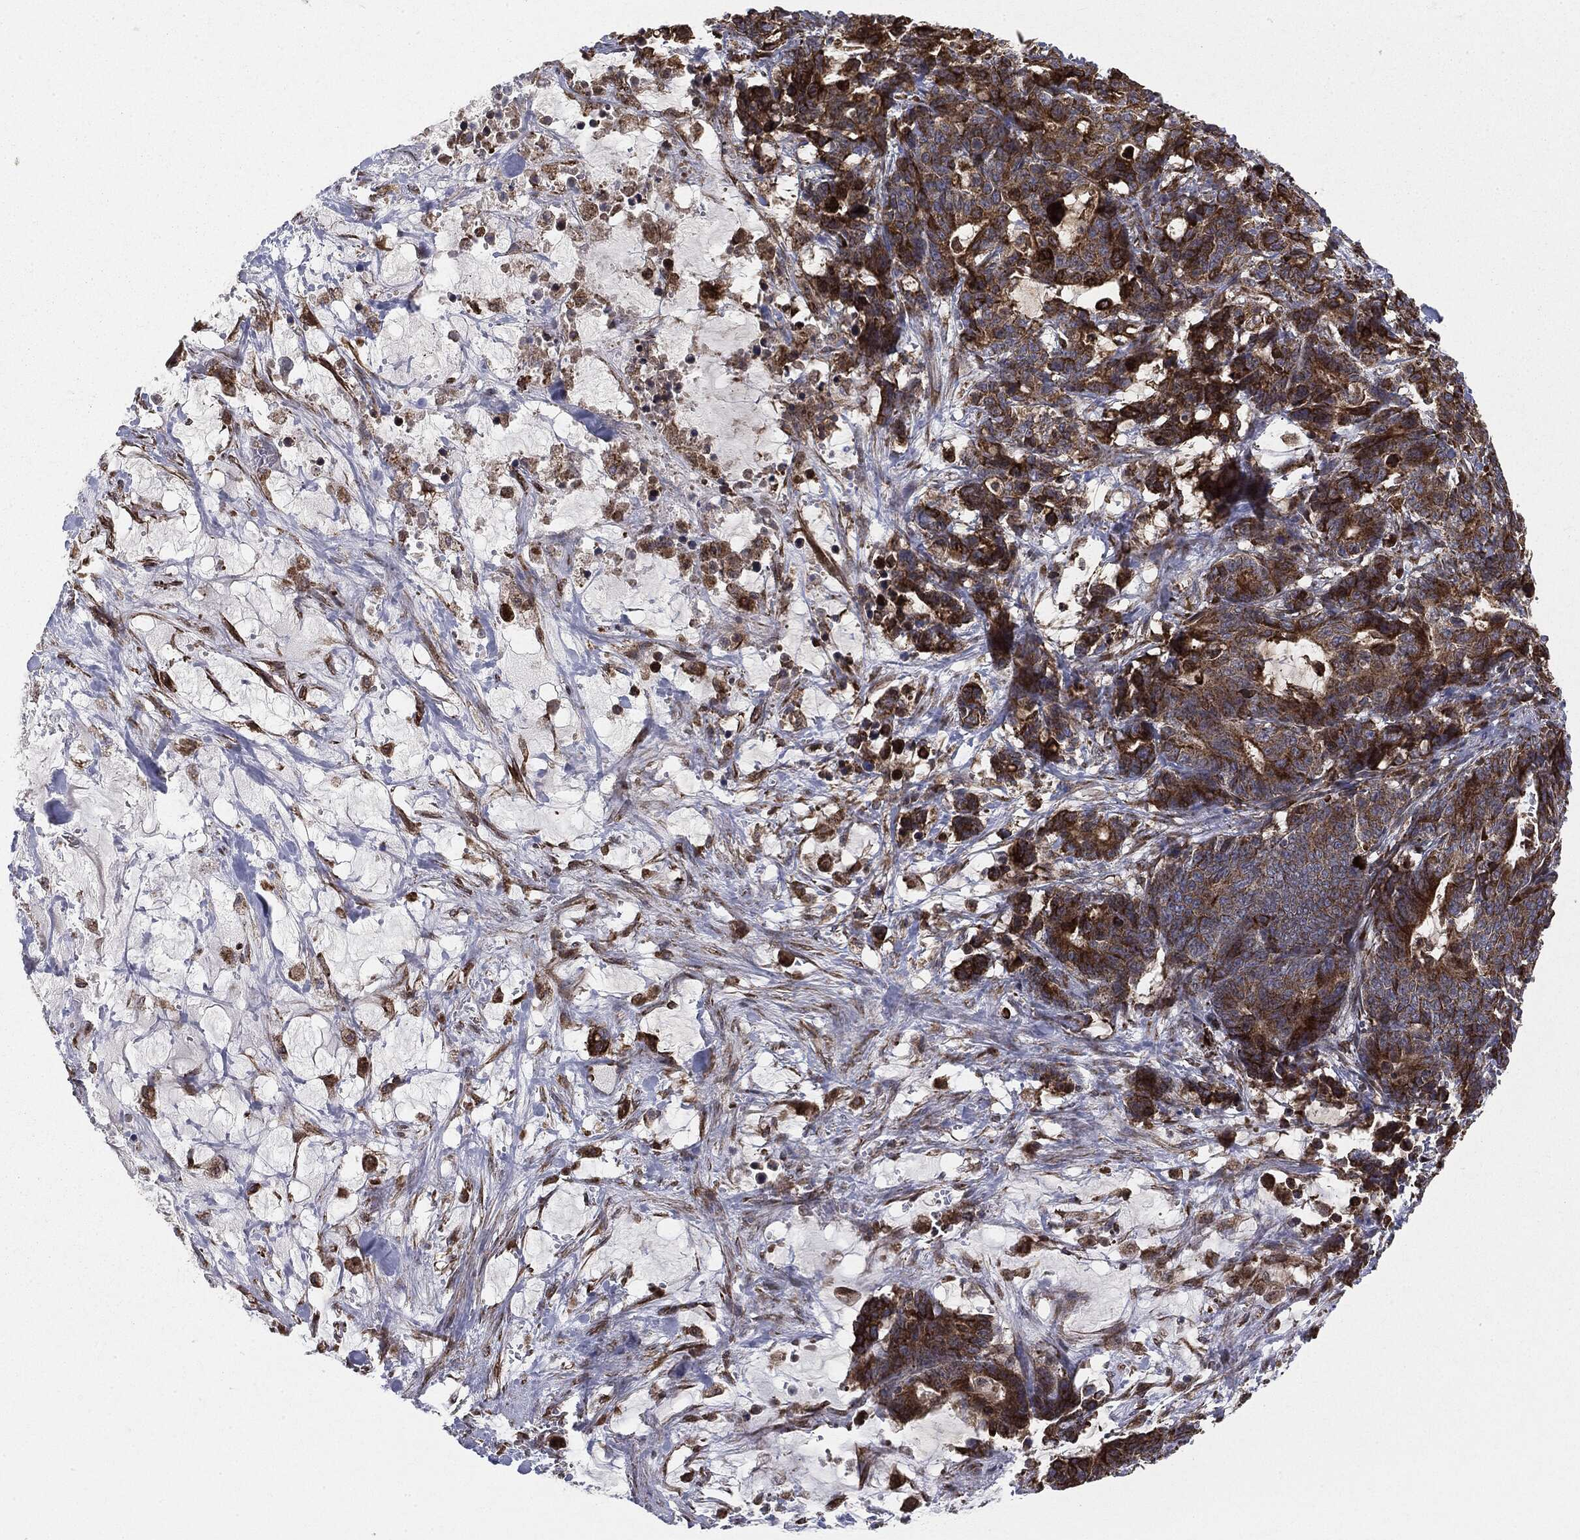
{"staining": {"intensity": "strong", "quantity": ">75%", "location": "cytoplasmic/membranous"}, "tissue": "stomach cancer", "cell_type": "Tumor cells", "image_type": "cancer", "snomed": [{"axis": "morphology", "description": "Normal tissue, NOS"}, {"axis": "morphology", "description": "Adenocarcinoma, NOS"}, {"axis": "topography", "description": "Stomach"}], "caption": "Immunohistochemistry of human stomach cancer demonstrates high levels of strong cytoplasmic/membranous positivity in approximately >75% of tumor cells. Immunohistochemistry stains the protein of interest in brown and the nuclei are stained blue.", "gene": "CYLD", "patient": {"sex": "female", "age": 64}}